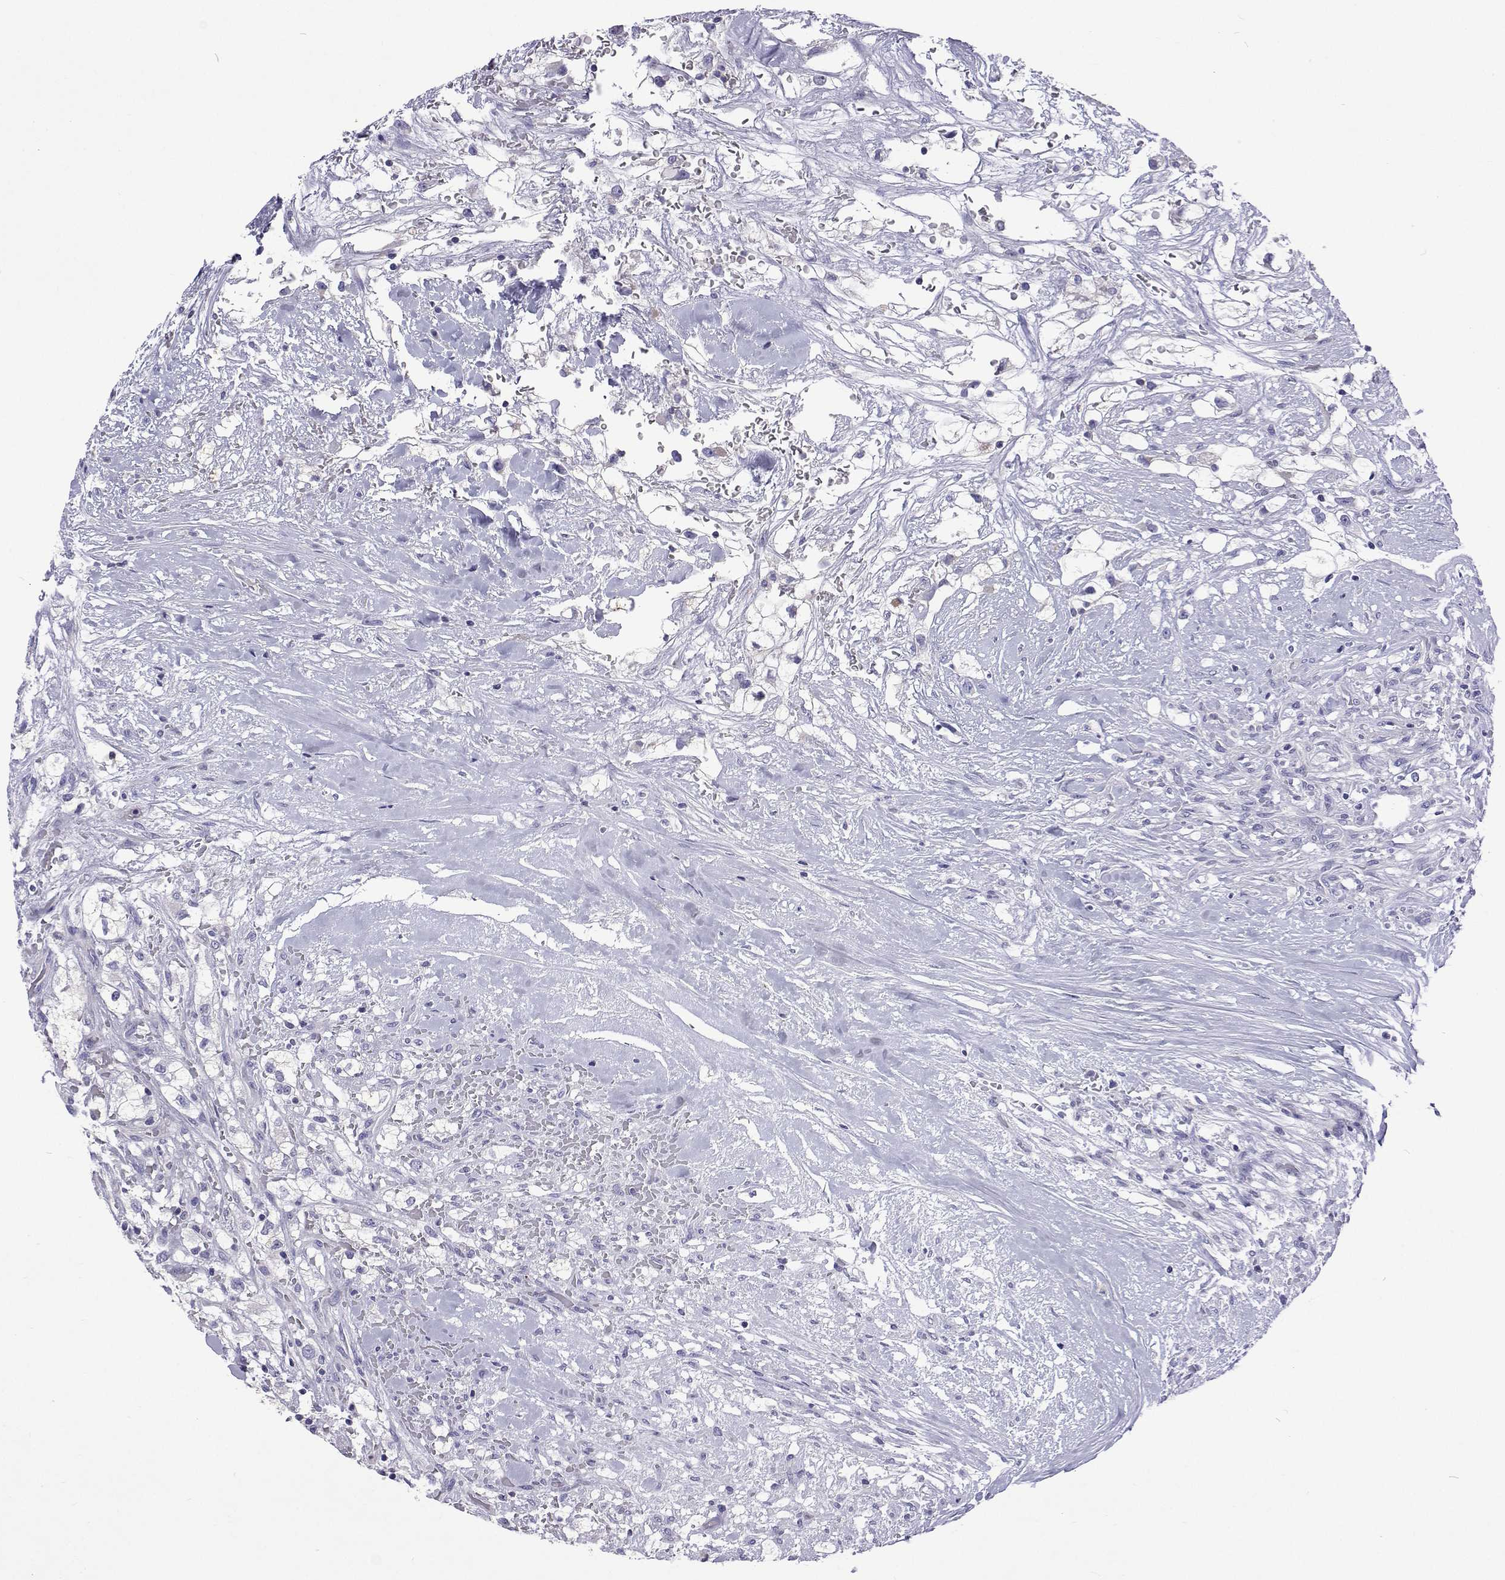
{"staining": {"intensity": "negative", "quantity": "none", "location": "none"}, "tissue": "renal cancer", "cell_type": "Tumor cells", "image_type": "cancer", "snomed": [{"axis": "morphology", "description": "Adenocarcinoma, NOS"}, {"axis": "topography", "description": "Kidney"}], "caption": "An immunohistochemistry (IHC) micrograph of adenocarcinoma (renal) is shown. There is no staining in tumor cells of adenocarcinoma (renal).", "gene": "UMODL1", "patient": {"sex": "male", "age": 59}}